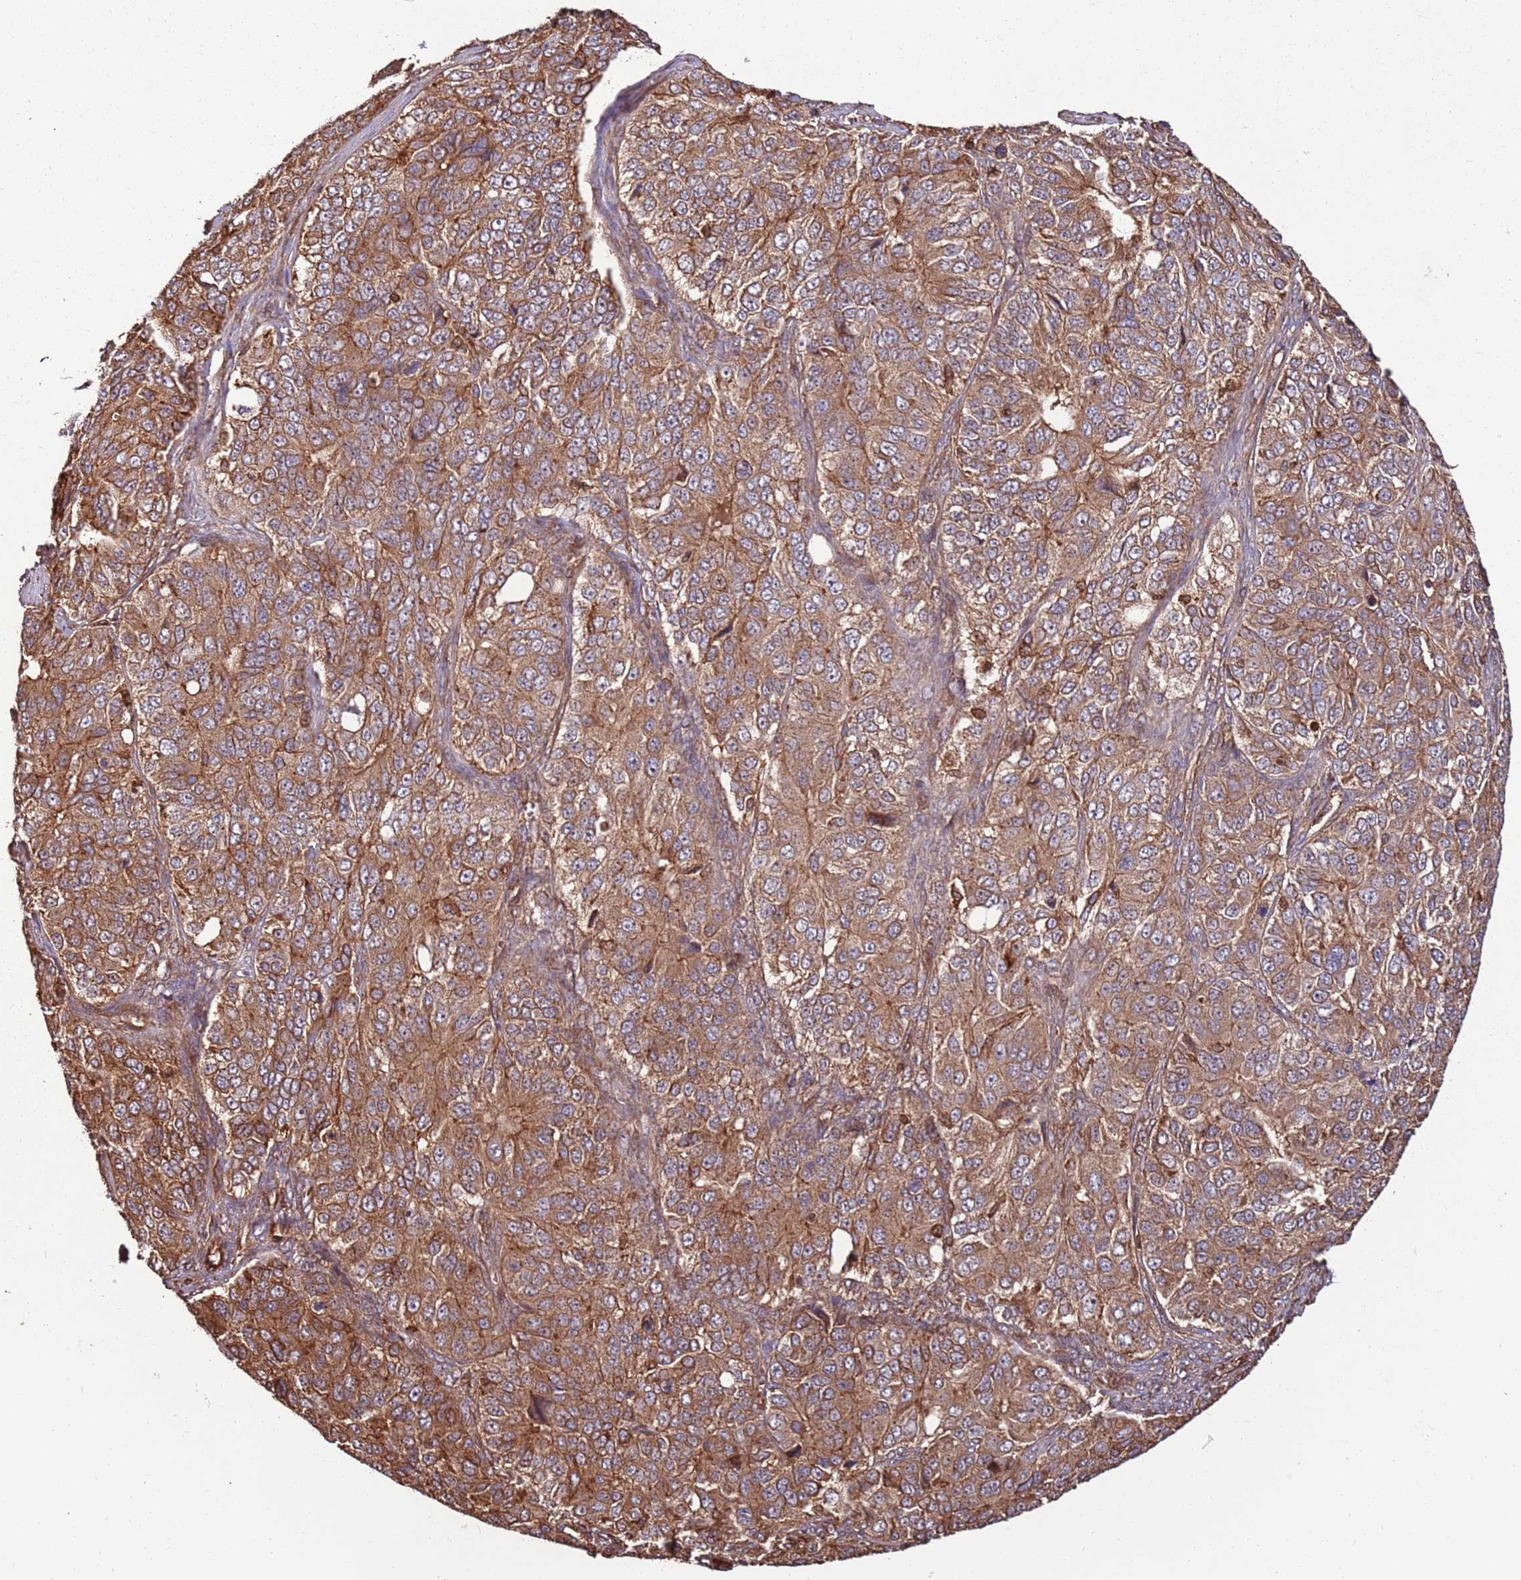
{"staining": {"intensity": "moderate", "quantity": ">75%", "location": "cytoplasmic/membranous"}, "tissue": "ovarian cancer", "cell_type": "Tumor cells", "image_type": "cancer", "snomed": [{"axis": "morphology", "description": "Carcinoma, endometroid"}, {"axis": "topography", "description": "Ovary"}], "caption": "Moderate cytoplasmic/membranous expression is seen in about >75% of tumor cells in ovarian cancer.", "gene": "ACVR2A", "patient": {"sex": "female", "age": 51}}